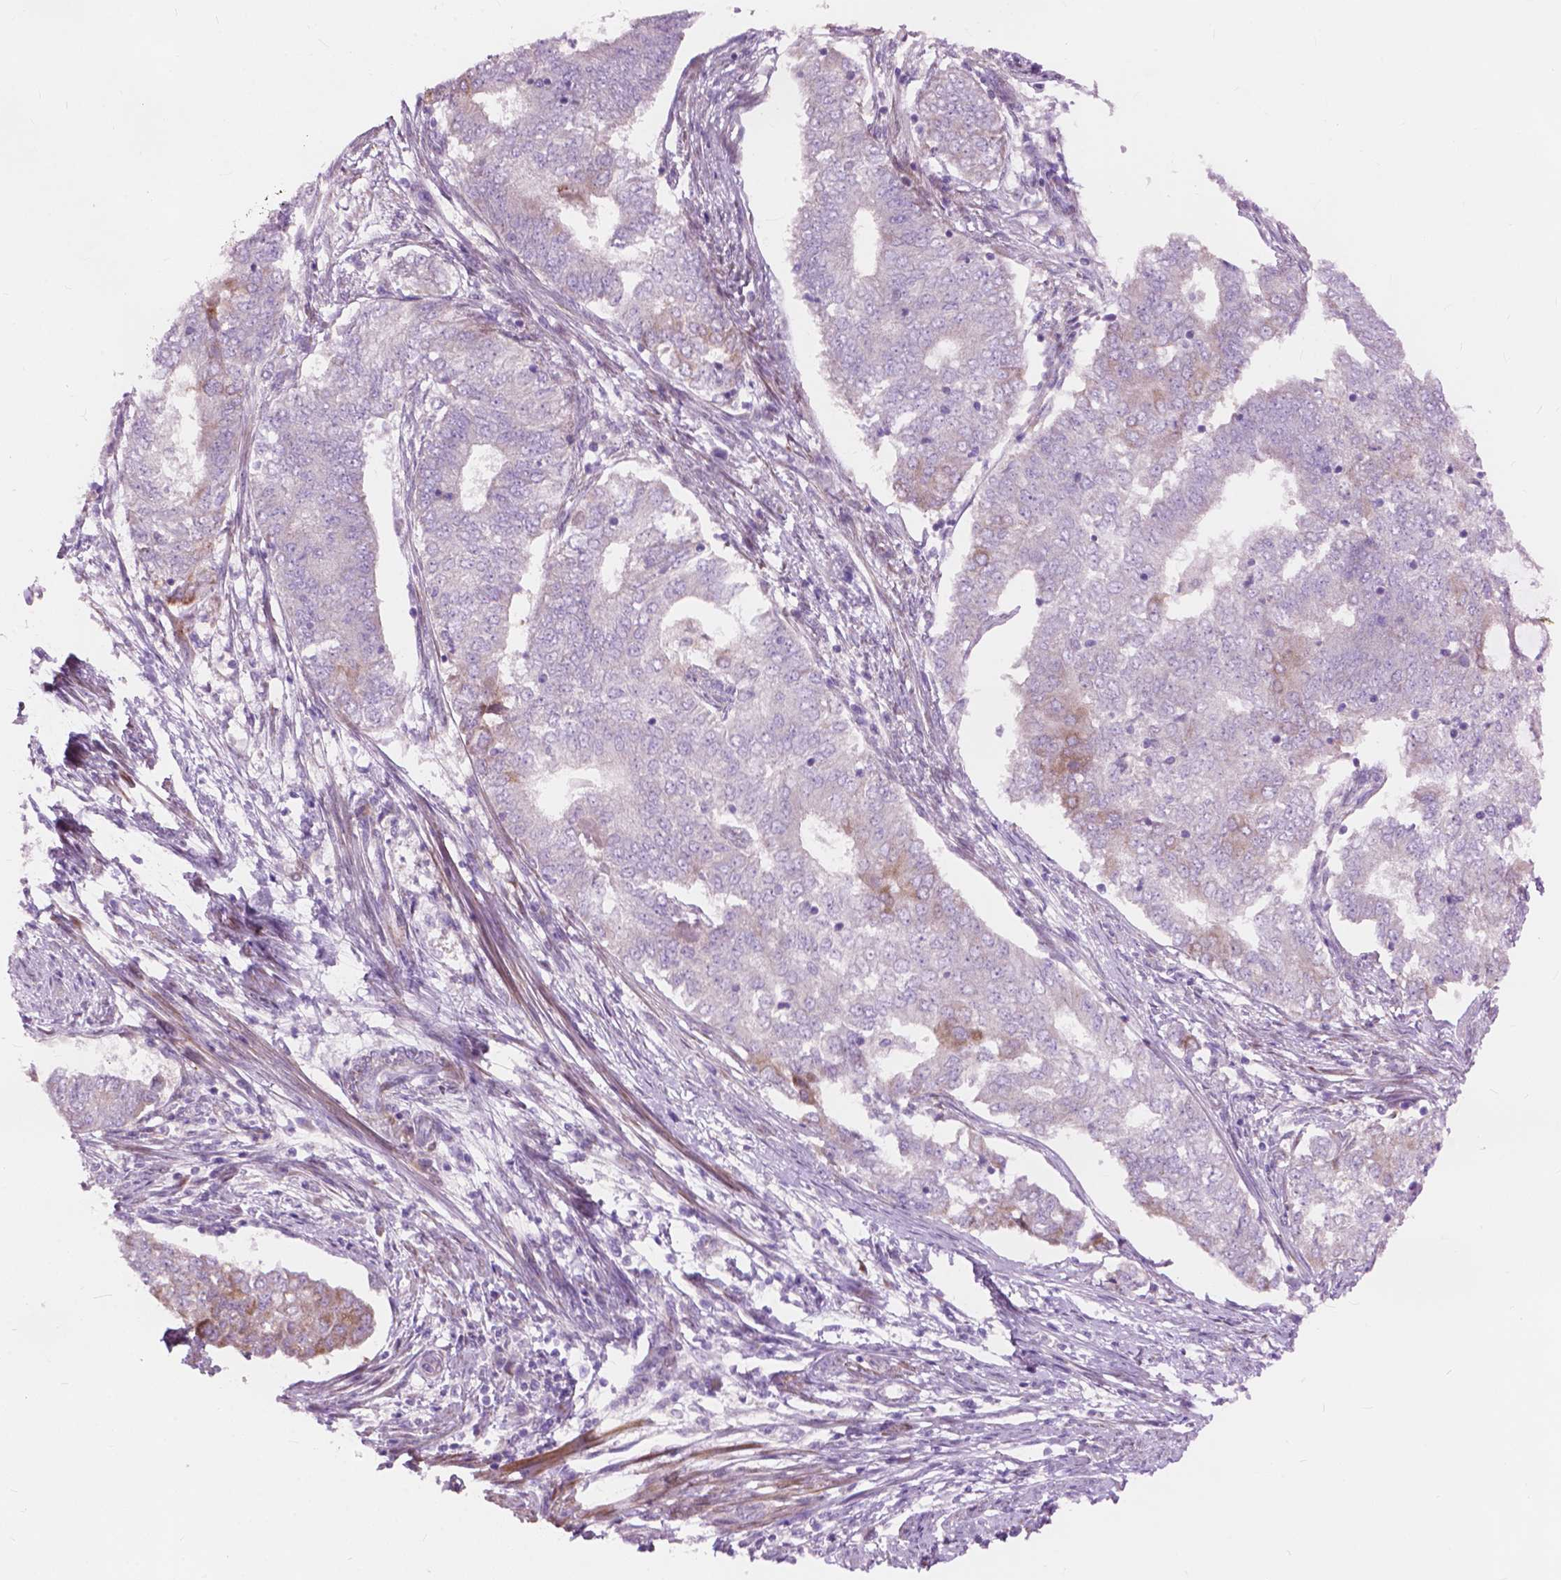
{"staining": {"intensity": "negative", "quantity": "none", "location": "none"}, "tissue": "endometrial cancer", "cell_type": "Tumor cells", "image_type": "cancer", "snomed": [{"axis": "morphology", "description": "Adenocarcinoma, NOS"}, {"axis": "topography", "description": "Endometrium"}], "caption": "Immunohistochemistry (IHC) of adenocarcinoma (endometrial) displays no positivity in tumor cells. Brightfield microscopy of IHC stained with DAB (brown) and hematoxylin (blue), captured at high magnification.", "gene": "MORN1", "patient": {"sex": "female", "age": 62}}